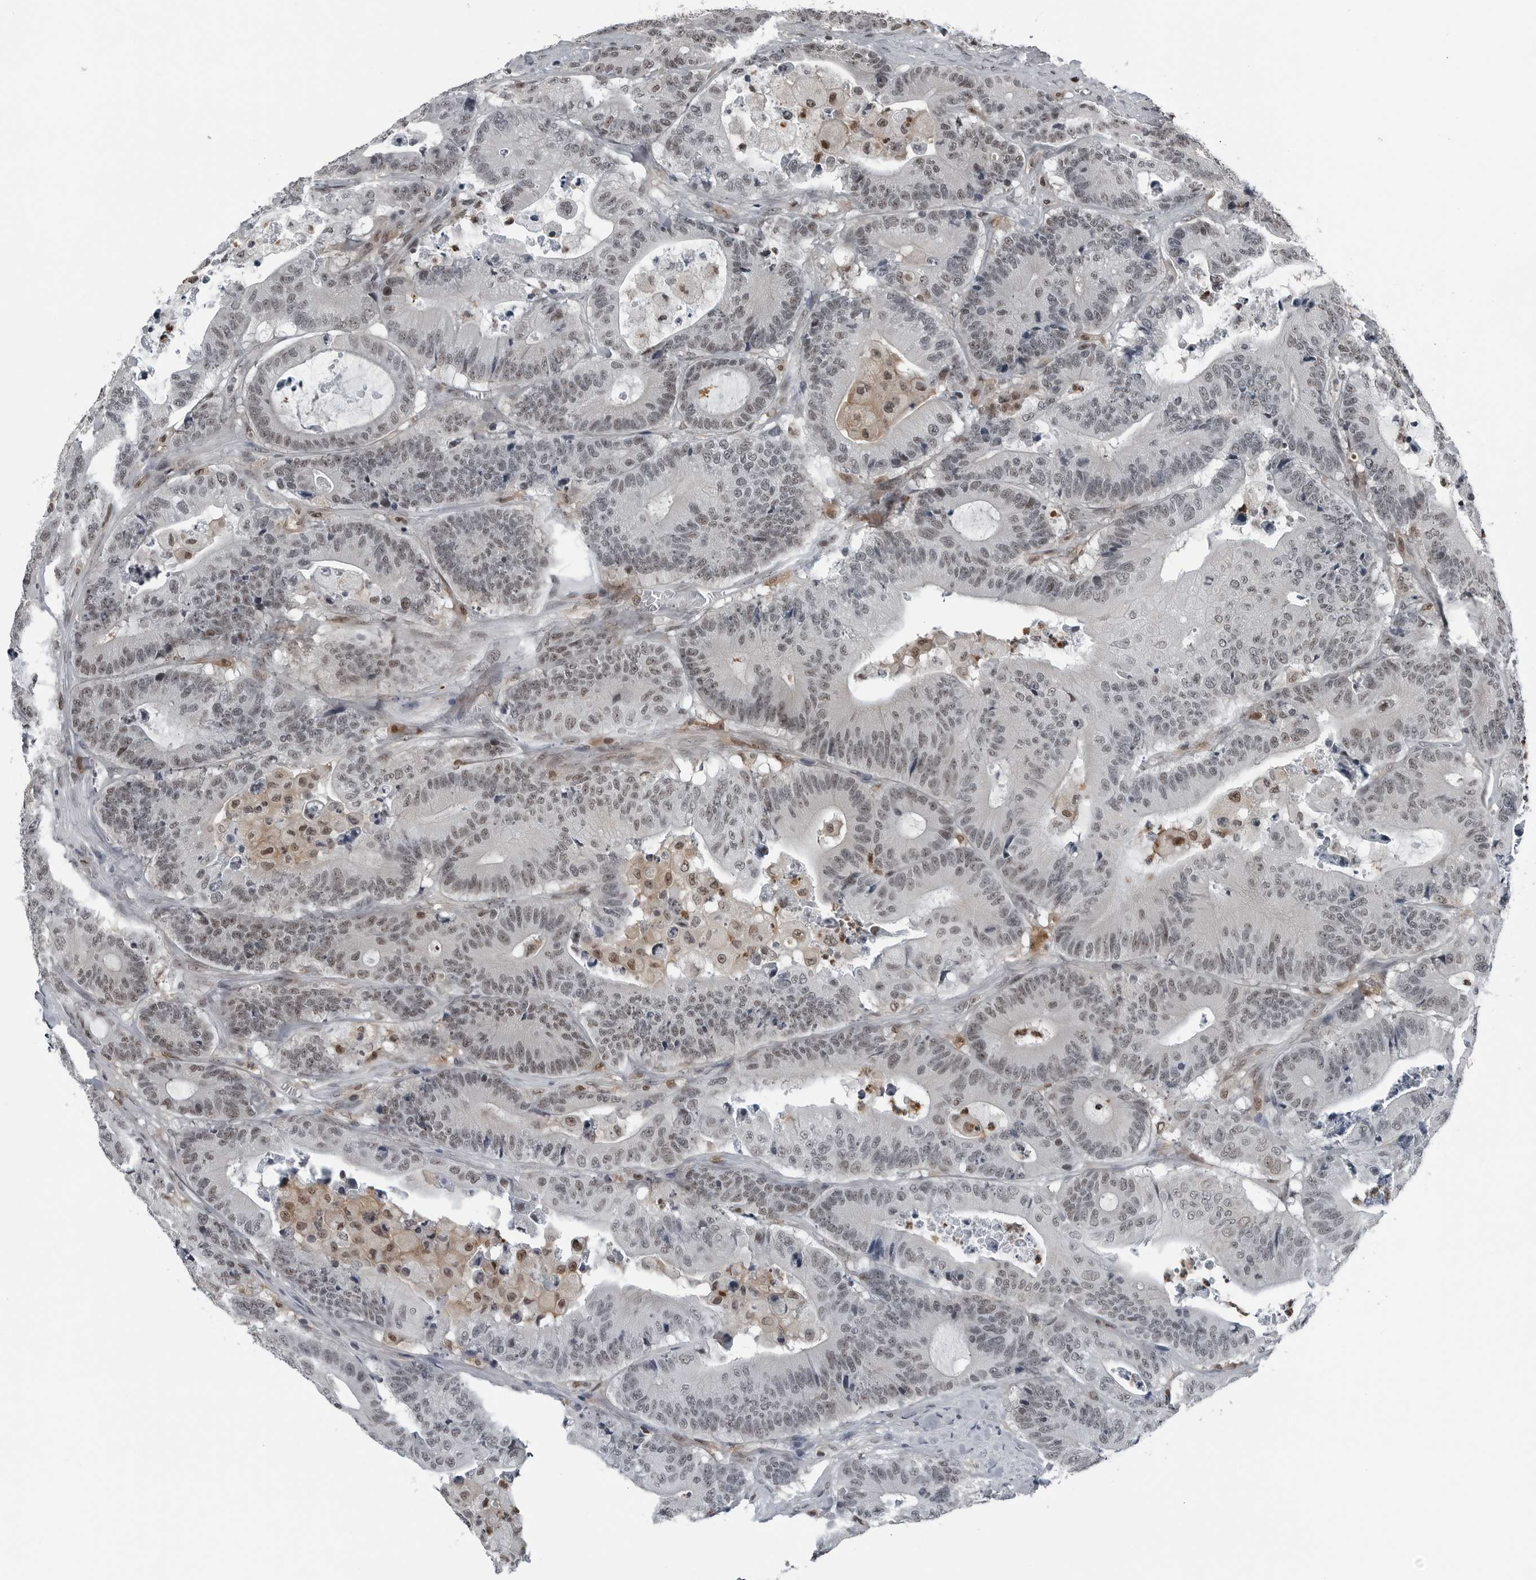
{"staining": {"intensity": "weak", "quantity": "25%-75%", "location": "nuclear"}, "tissue": "colorectal cancer", "cell_type": "Tumor cells", "image_type": "cancer", "snomed": [{"axis": "morphology", "description": "Adenocarcinoma, NOS"}, {"axis": "topography", "description": "Colon"}], "caption": "Immunohistochemical staining of human colorectal adenocarcinoma exhibits low levels of weak nuclear protein expression in approximately 25%-75% of tumor cells.", "gene": "AKR1A1", "patient": {"sex": "female", "age": 84}}